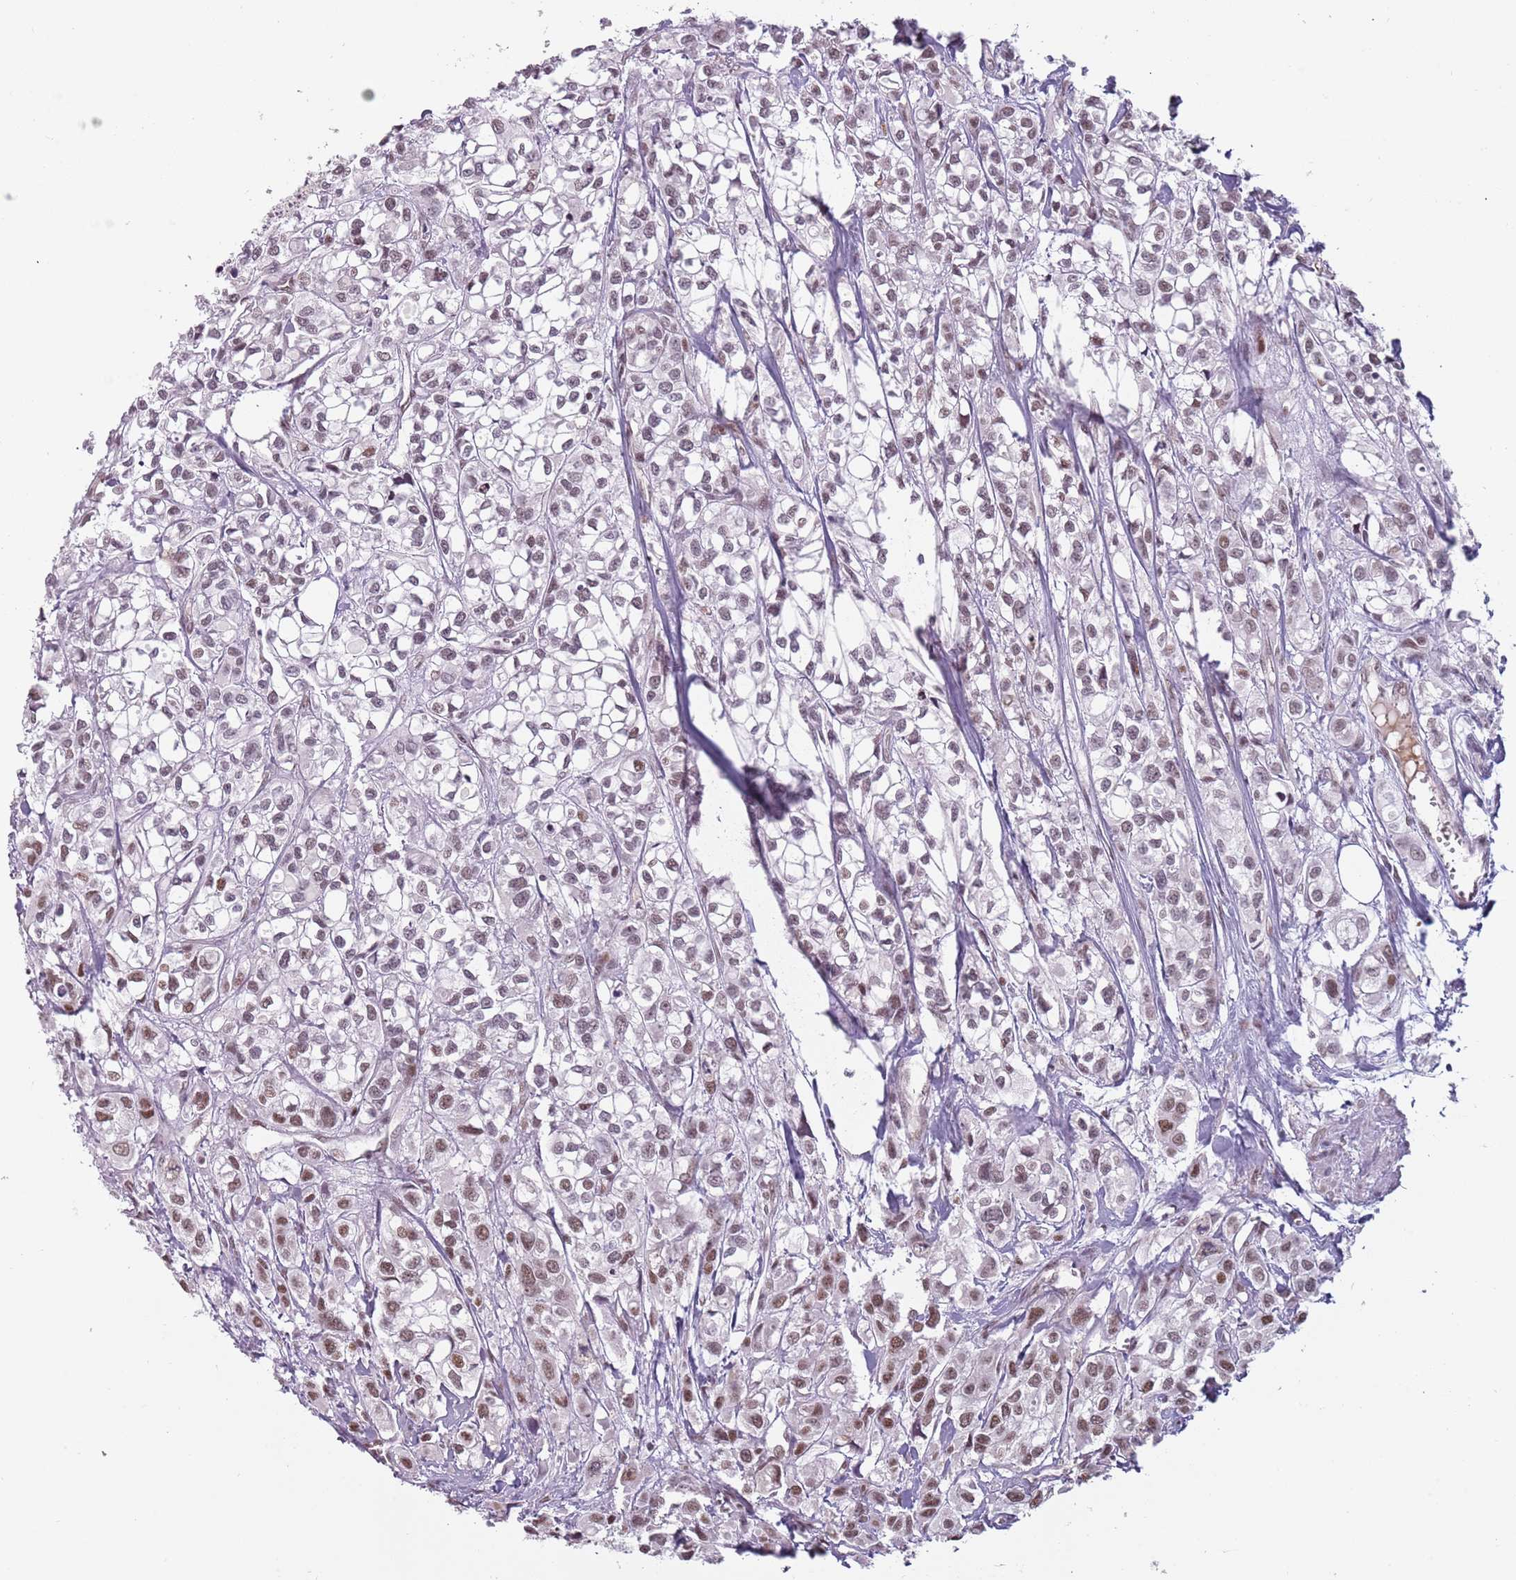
{"staining": {"intensity": "moderate", "quantity": "25%-75%", "location": "nuclear"}, "tissue": "urothelial cancer", "cell_type": "Tumor cells", "image_type": "cancer", "snomed": [{"axis": "morphology", "description": "Urothelial carcinoma, High grade"}, {"axis": "topography", "description": "Urinary bladder"}], "caption": "Protein expression analysis of human high-grade urothelial carcinoma reveals moderate nuclear positivity in about 25%-75% of tumor cells.", "gene": "REXO4", "patient": {"sex": "male", "age": 67}}